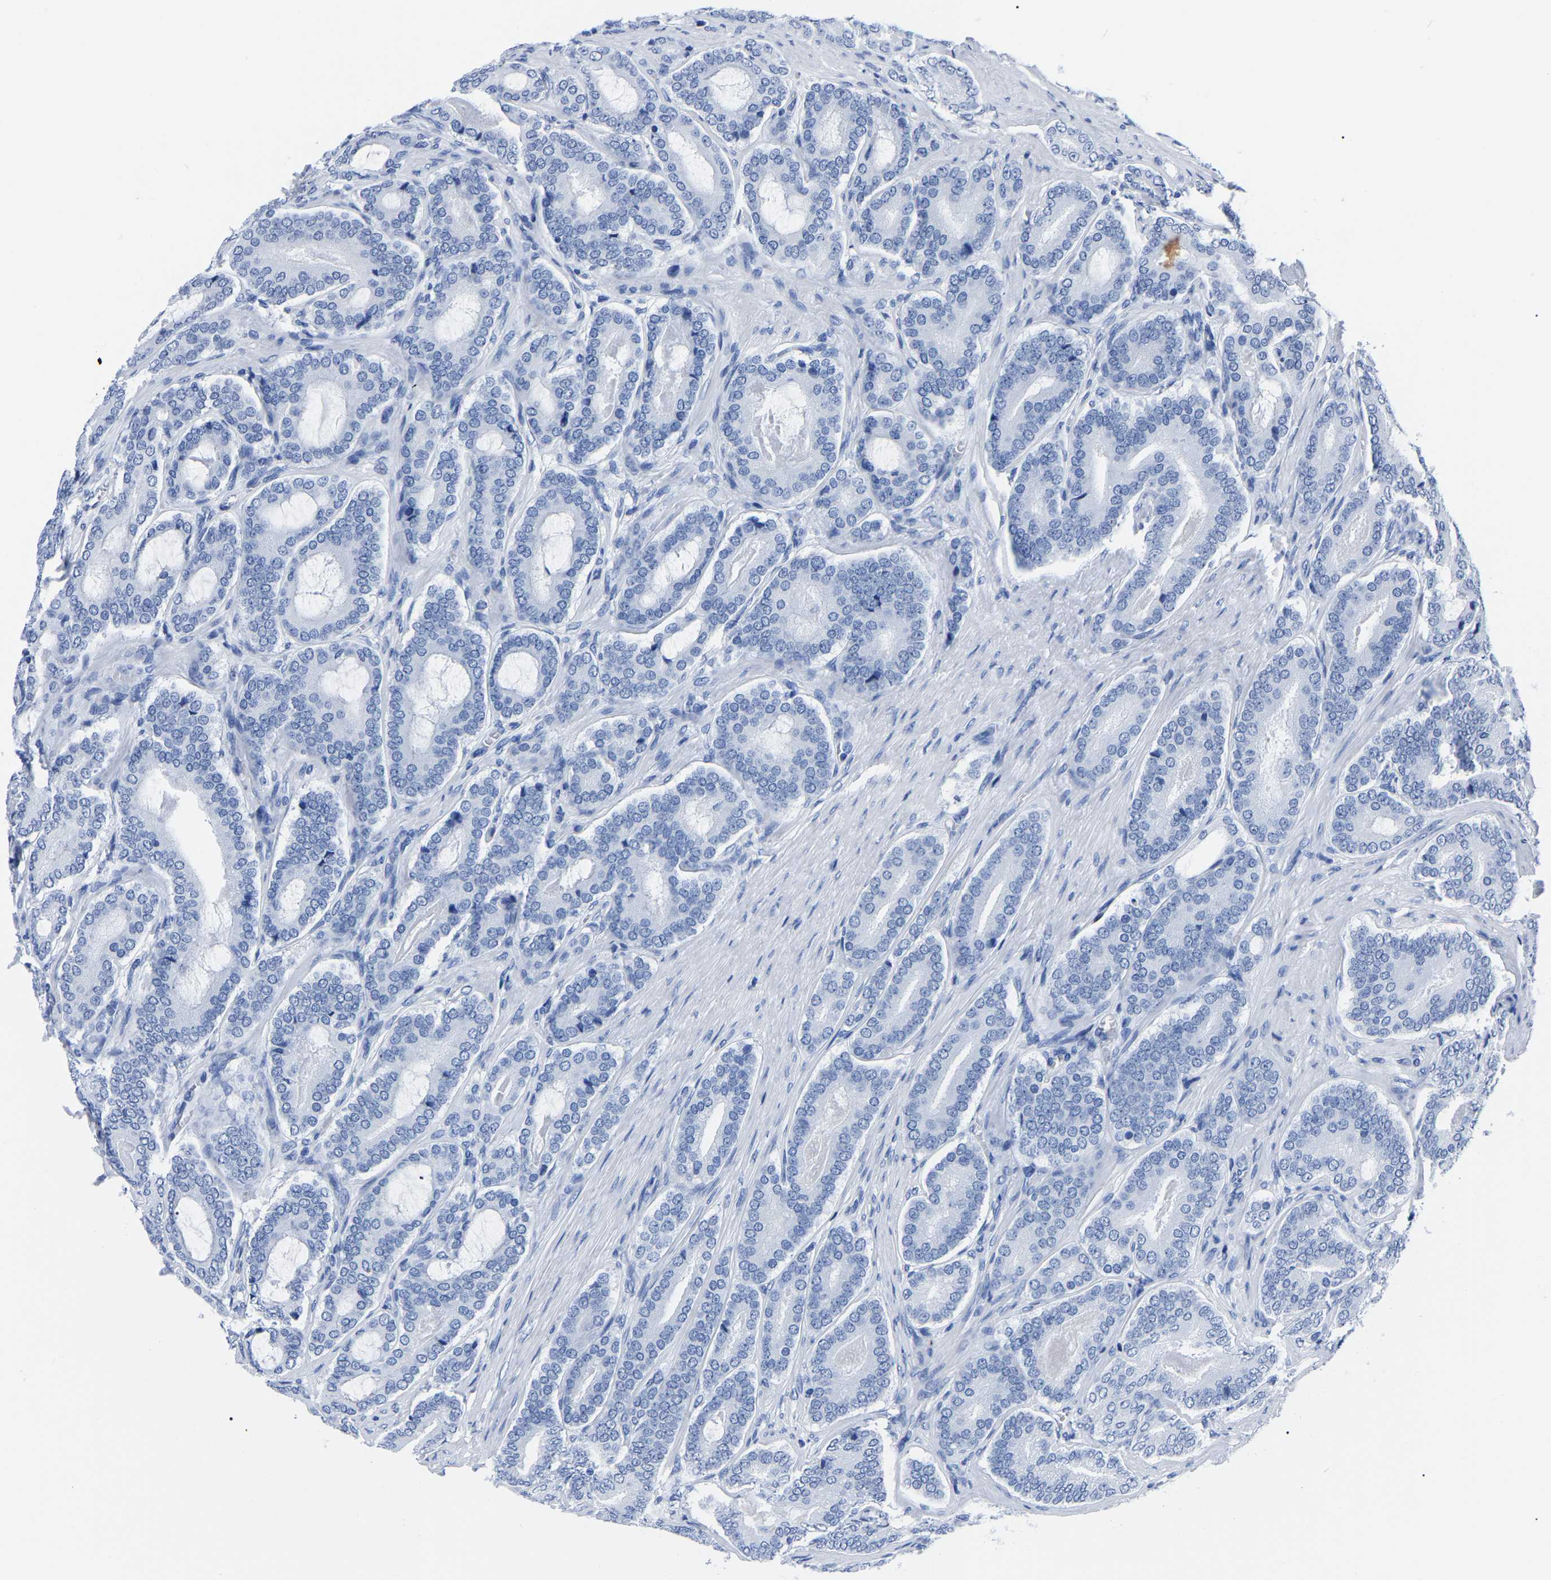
{"staining": {"intensity": "negative", "quantity": "none", "location": "none"}, "tissue": "prostate cancer", "cell_type": "Tumor cells", "image_type": "cancer", "snomed": [{"axis": "morphology", "description": "Adenocarcinoma, High grade"}, {"axis": "topography", "description": "Prostate"}], "caption": "A high-resolution histopathology image shows immunohistochemistry (IHC) staining of adenocarcinoma (high-grade) (prostate), which exhibits no significant staining in tumor cells.", "gene": "IMPG2", "patient": {"sex": "male", "age": 60}}